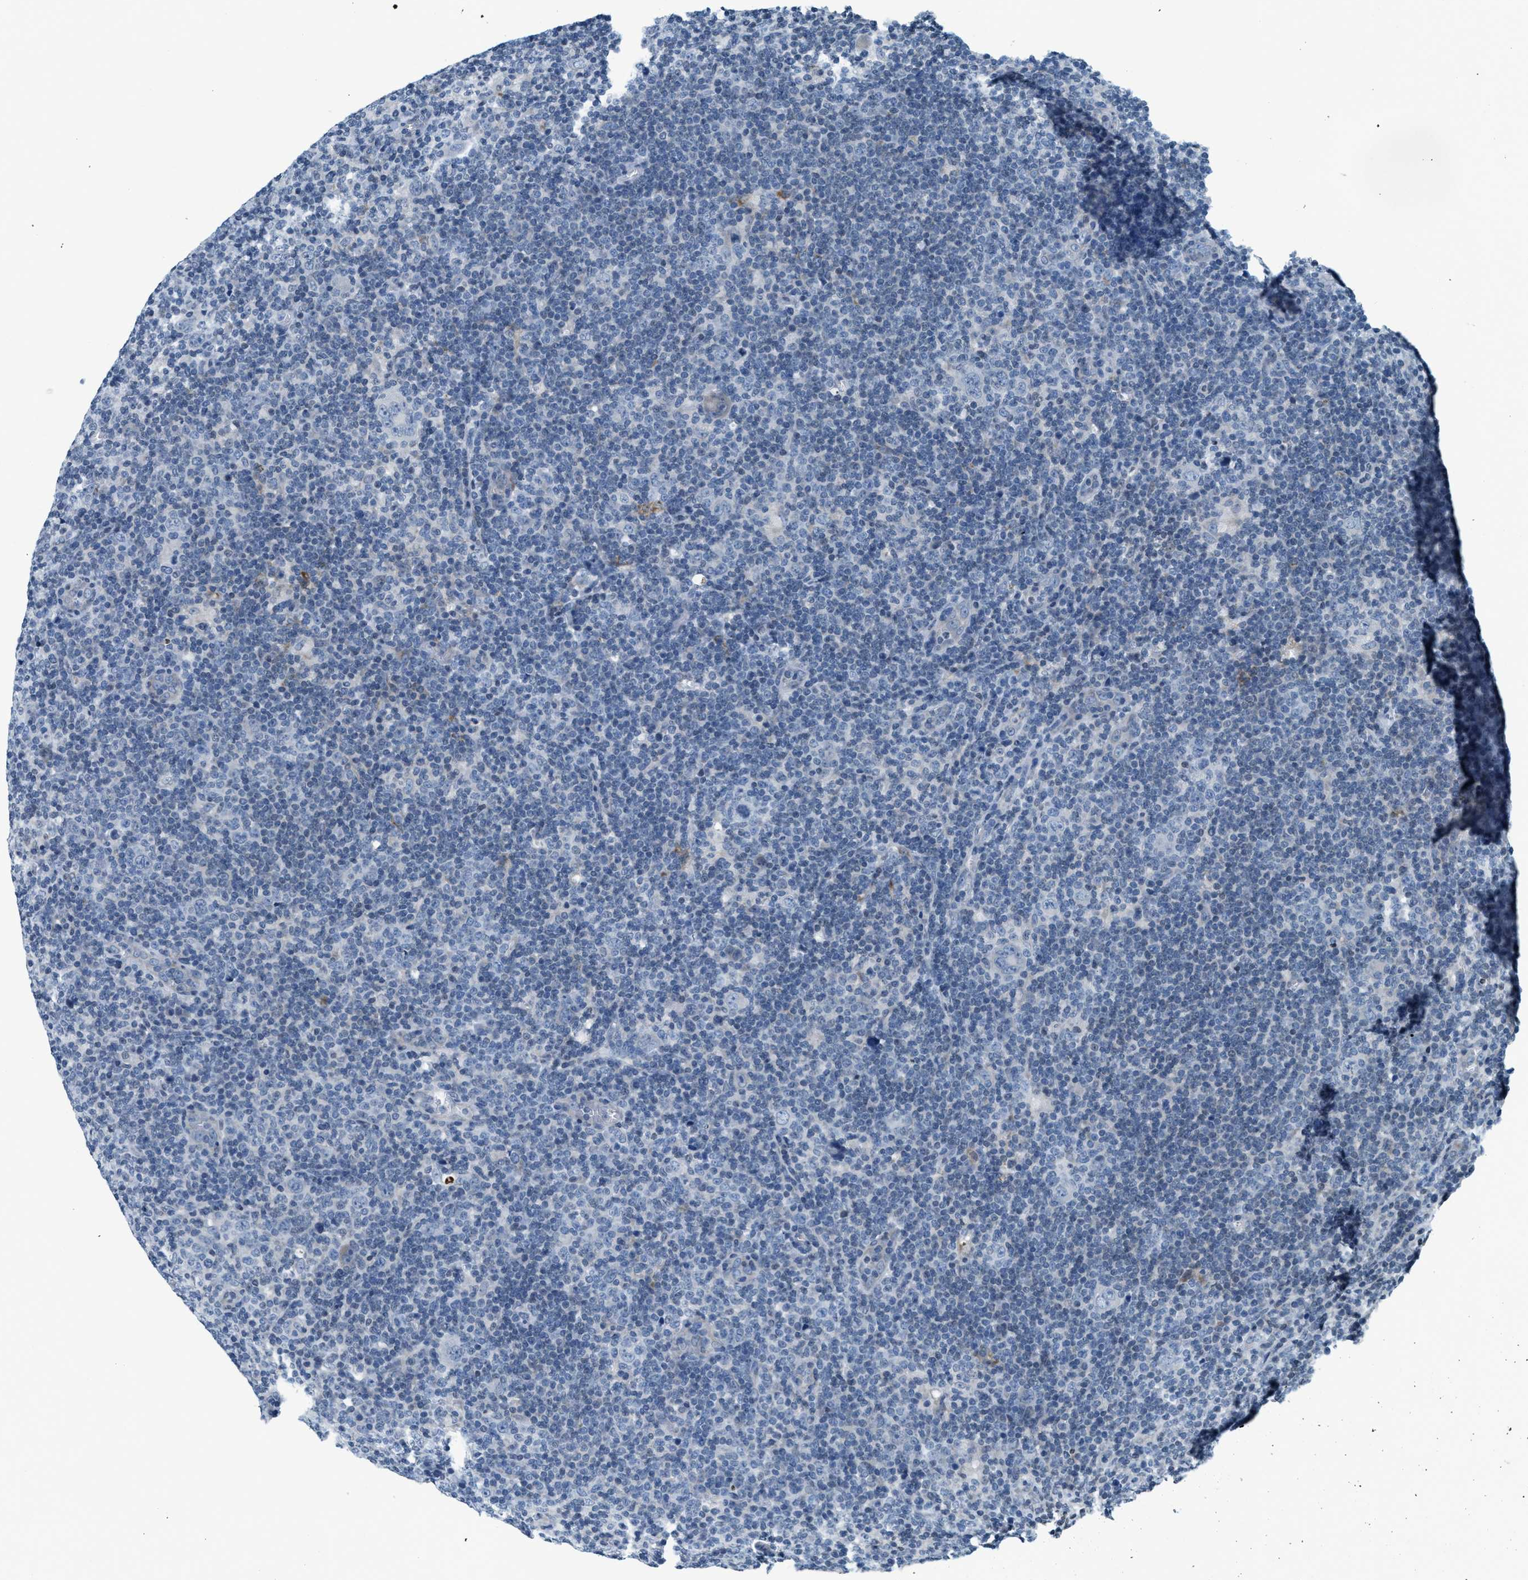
{"staining": {"intensity": "negative", "quantity": "none", "location": "none"}, "tissue": "lymphoma", "cell_type": "Tumor cells", "image_type": "cancer", "snomed": [{"axis": "morphology", "description": "Hodgkin's disease, NOS"}, {"axis": "topography", "description": "Lymph node"}], "caption": "Tumor cells show no significant positivity in Hodgkin's disease. Brightfield microscopy of immunohistochemistry (IHC) stained with DAB (3,3'-diaminobenzidine) (brown) and hematoxylin (blue), captured at high magnification.", "gene": "UVRAG", "patient": {"sex": "female", "age": 57}}